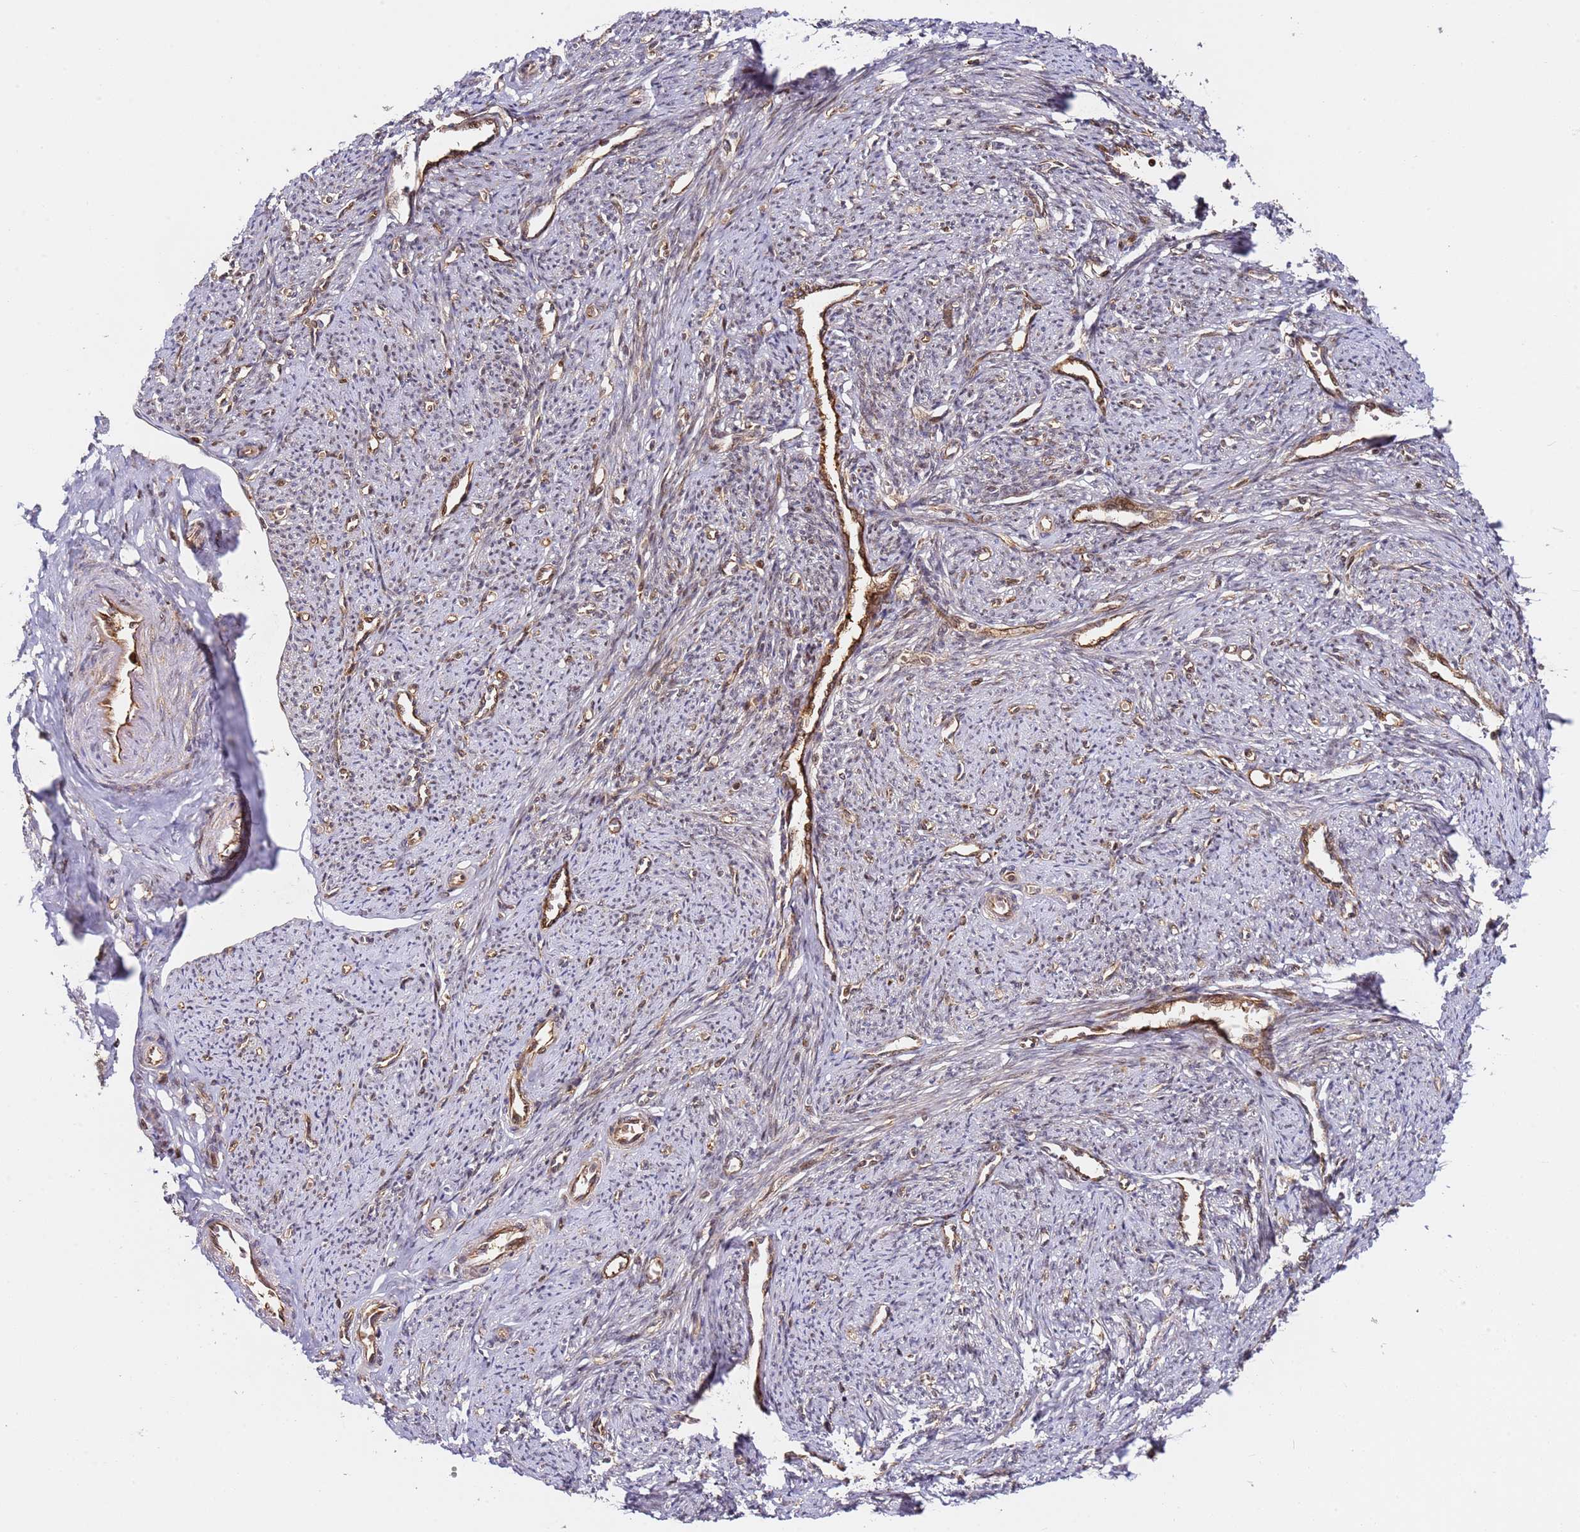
{"staining": {"intensity": "moderate", "quantity": "<25%", "location": "cytoplasmic/membranous,nuclear"}, "tissue": "smooth muscle", "cell_type": "Smooth muscle cells", "image_type": "normal", "snomed": [{"axis": "morphology", "description": "Normal tissue, NOS"}, {"axis": "topography", "description": "Smooth muscle"}, {"axis": "topography", "description": "Uterus"}], "caption": "A high-resolution image shows immunohistochemistry (IHC) staining of benign smooth muscle, which shows moderate cytoplasmic/membranous,nuclear staining in approximately <25% of smooth muscle cells.", "gene": "SMOX", "patient": {"sex": "female", "age": 59}}